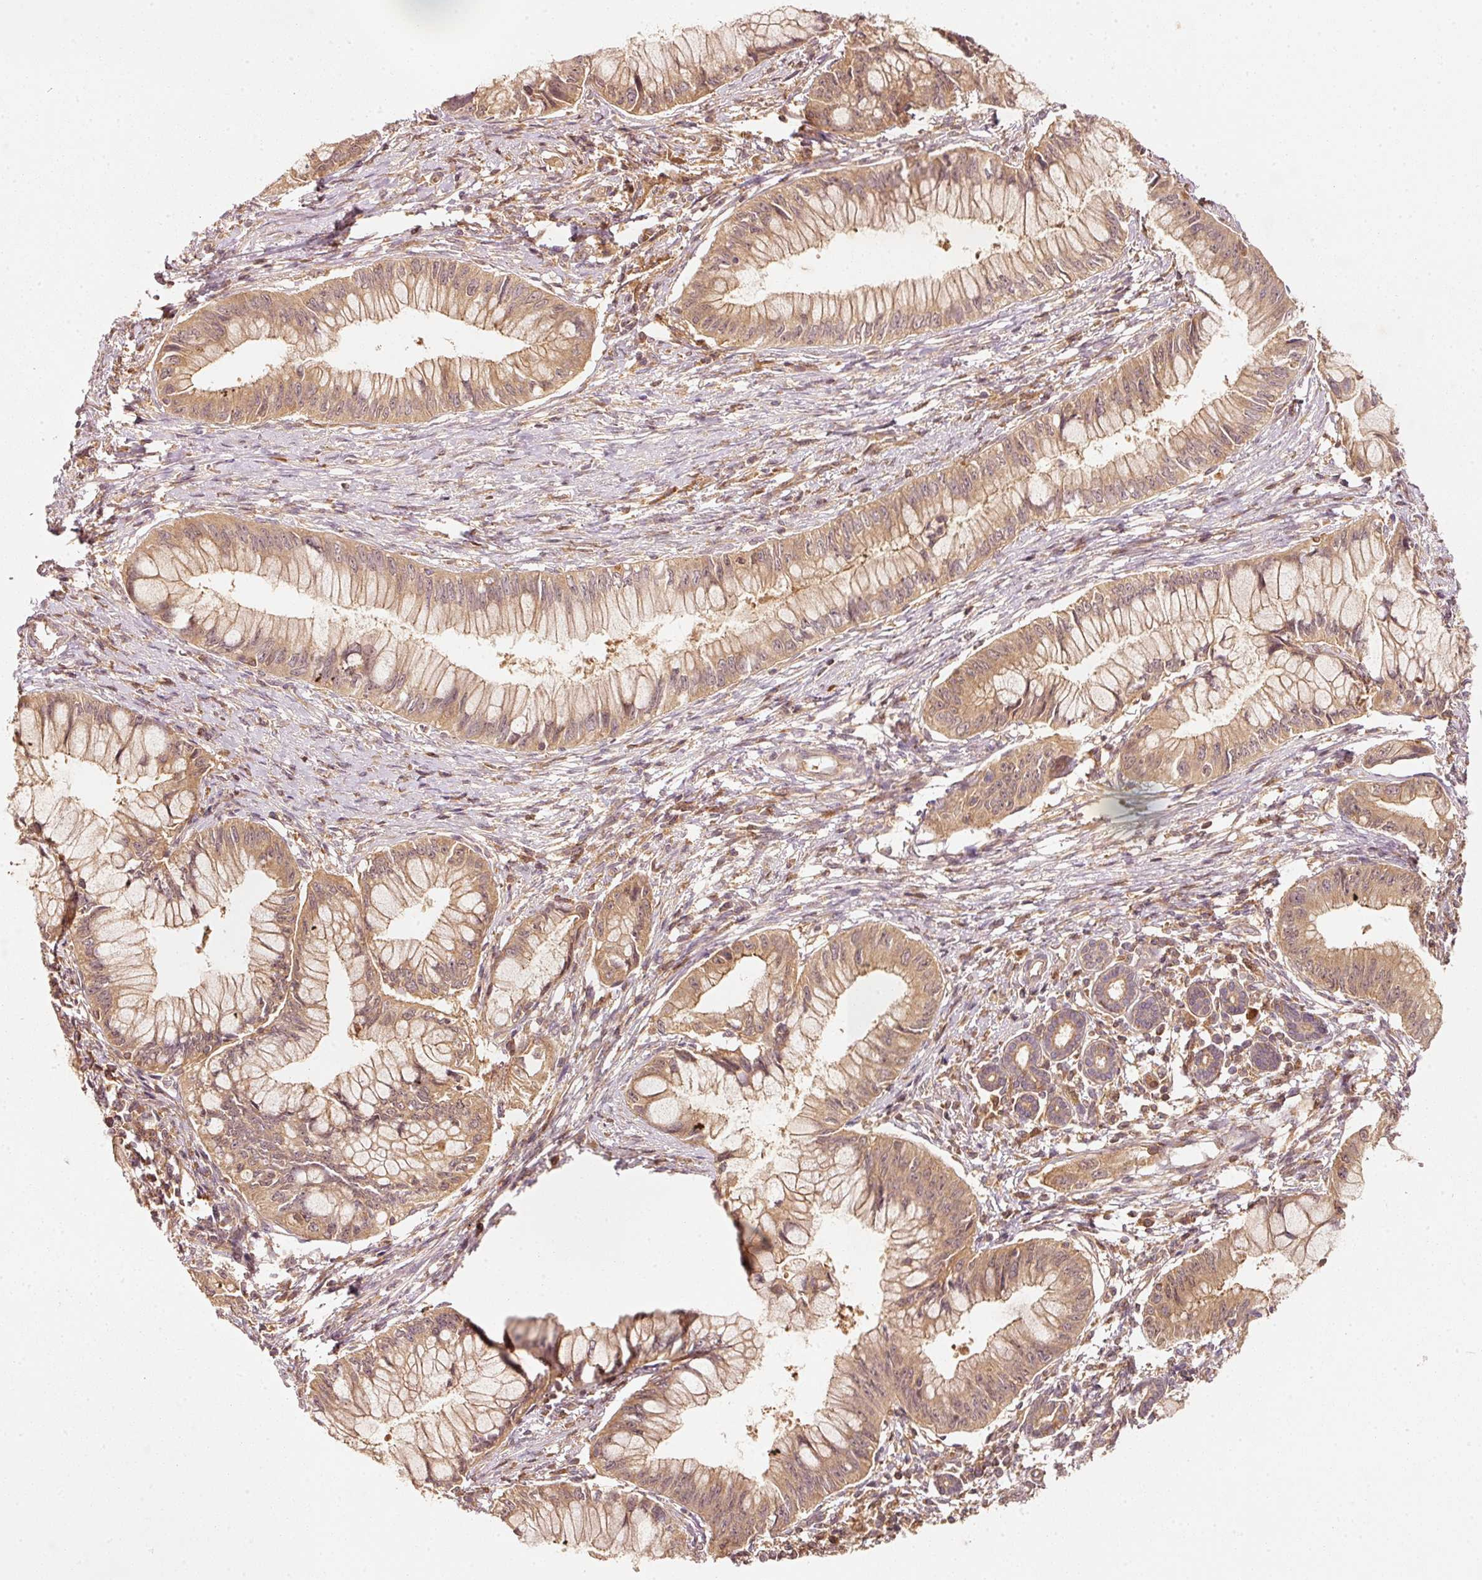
{"staining": {"intensity": "moderate", "quantity": ">75%", "location": "cytoplasmic/membranous"}, "tissue": "pancreatic cancer", "cell_type": "Tumor cells", "image_type": "cancer", "snomed": [{"axis": "morphology", "description": "Adenocarcinoma, NOS"}, {"axis": "topography", "description": "Pancreas"}], "caption": "High-magnification brightfield microscopy of pancreatic cancer (adenocarcinoma) stained with DAB (3,3'-diaminobenzidine) (brown) and counterstained with hematoxylin (blue). tumor cells exhibit moderate cytoplasmic/membranous expression is seen in approximately>75% of cells.", "gene": "RRAS2", "patient": {"sex": "male", "age": 48}}